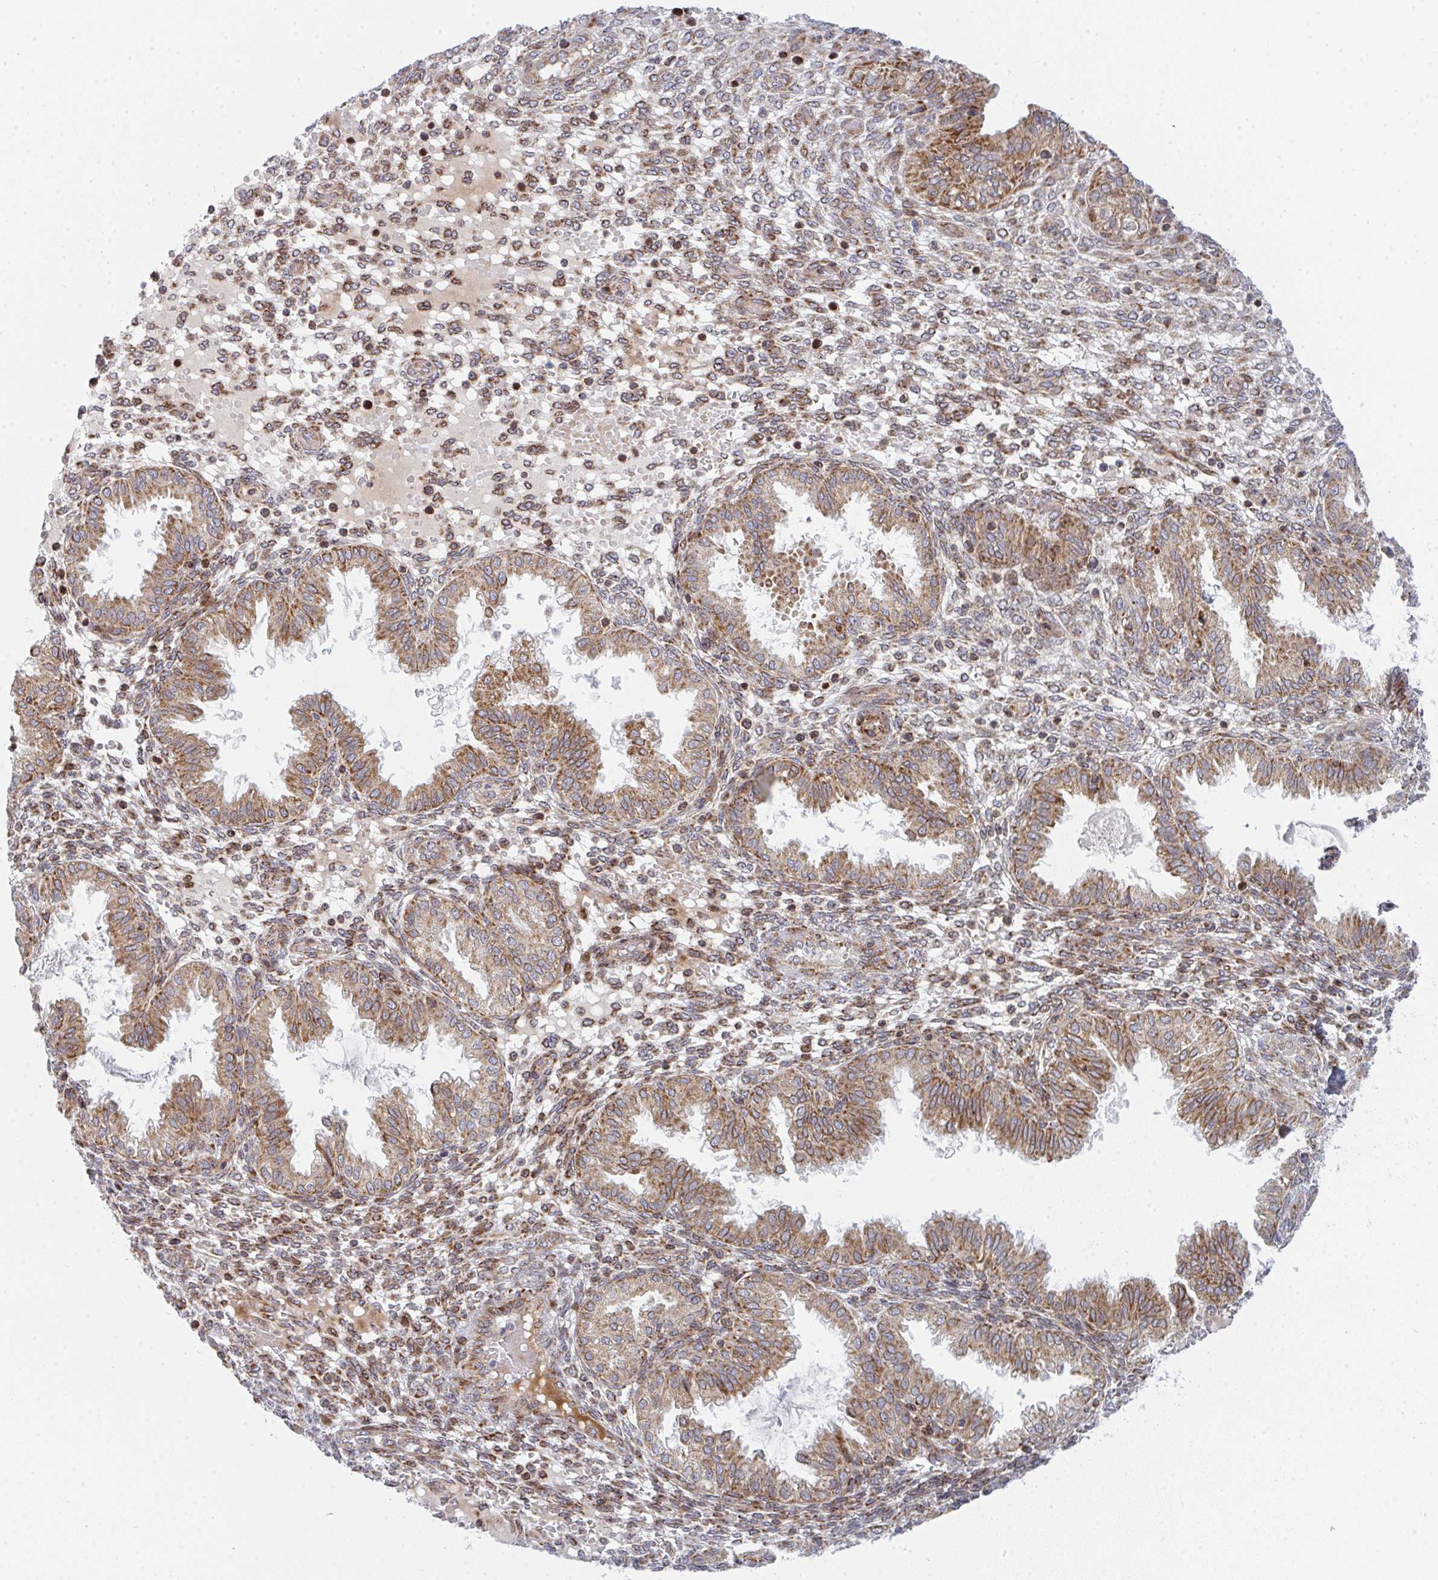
{"staining": {"intensity": "moderate", "quantity": "25%-75%", "location": "cytoplasmic/membranous"}, "tissue": "endometrium", "cell_type": "Cells in endometrial stroma", "image_type": "normal", "snomed": [{"axis": "morphology", "description": "Normal tissue, NOS"}, {"axis": "topography", "description": "Endometrium"}], "caption": "A micrograph showing moderate cytoplasmic/membranous expression in approximately 25%-75% of cells in endometrial stroma in benign endometrium, as visualized by brown immunohistochemical staining.", "gene": "PRKCH", "patient": {"sex": "female", "age": 33}}